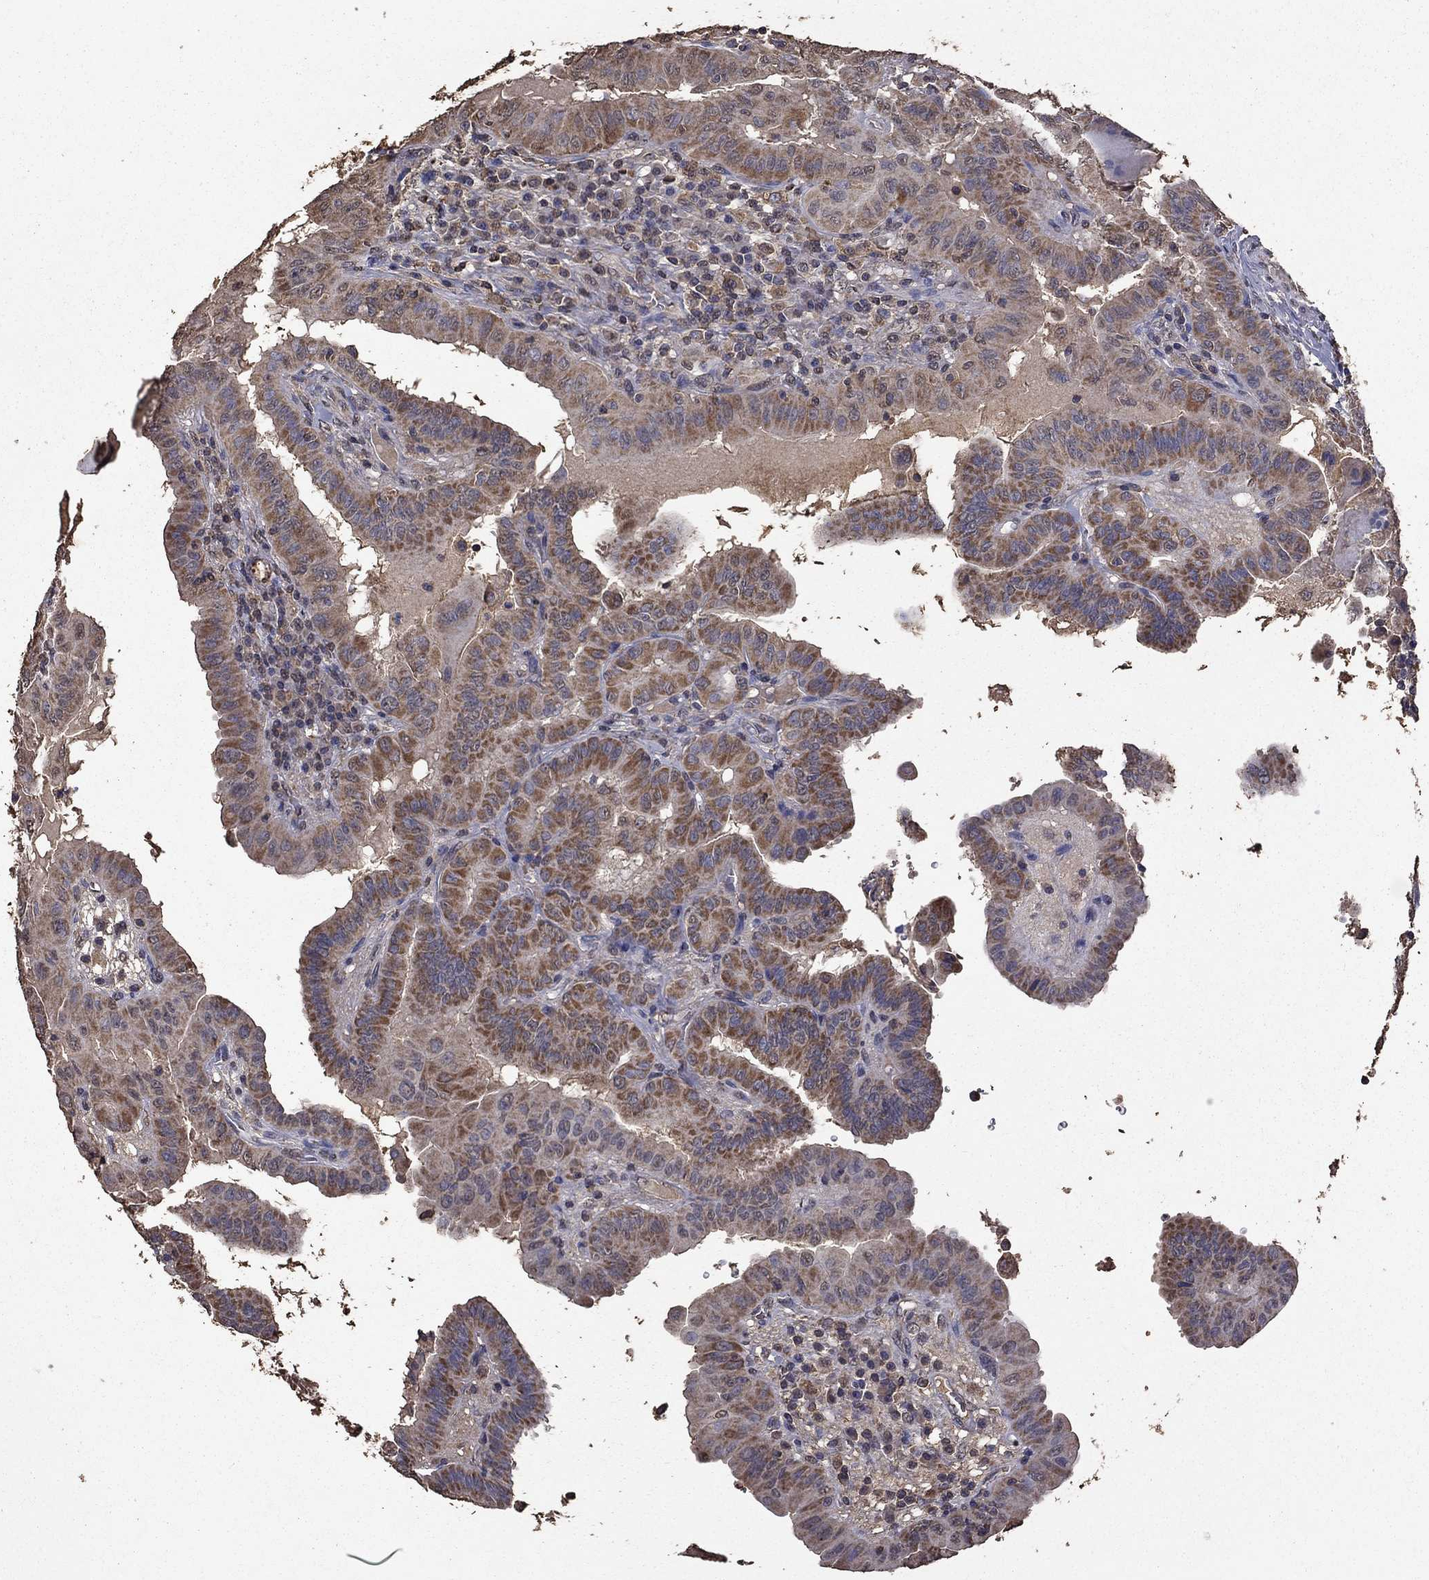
{"staining": {"intensity": "moderate", "quantity": ">75%", "location": "cytoplasmic/membranous"}, "tissue": "thyroid cancer", "cell_type": "Tumor cells", "image_type": "cancer", "snomed": [{"axis": "morphology", "description": "Papillary adenocarcinoma, NOS"}, {"axis": "topography", "description": "Thyroid gland"}], "caption": "Moderate cytoplasmic/membranous positivity for a protein is seen in approximately >75% of tumor cells of thyroid cancer using immunohistochemistry.", "gene": "SERPINA5", "patient": {"sex": "female", "age": 37}}